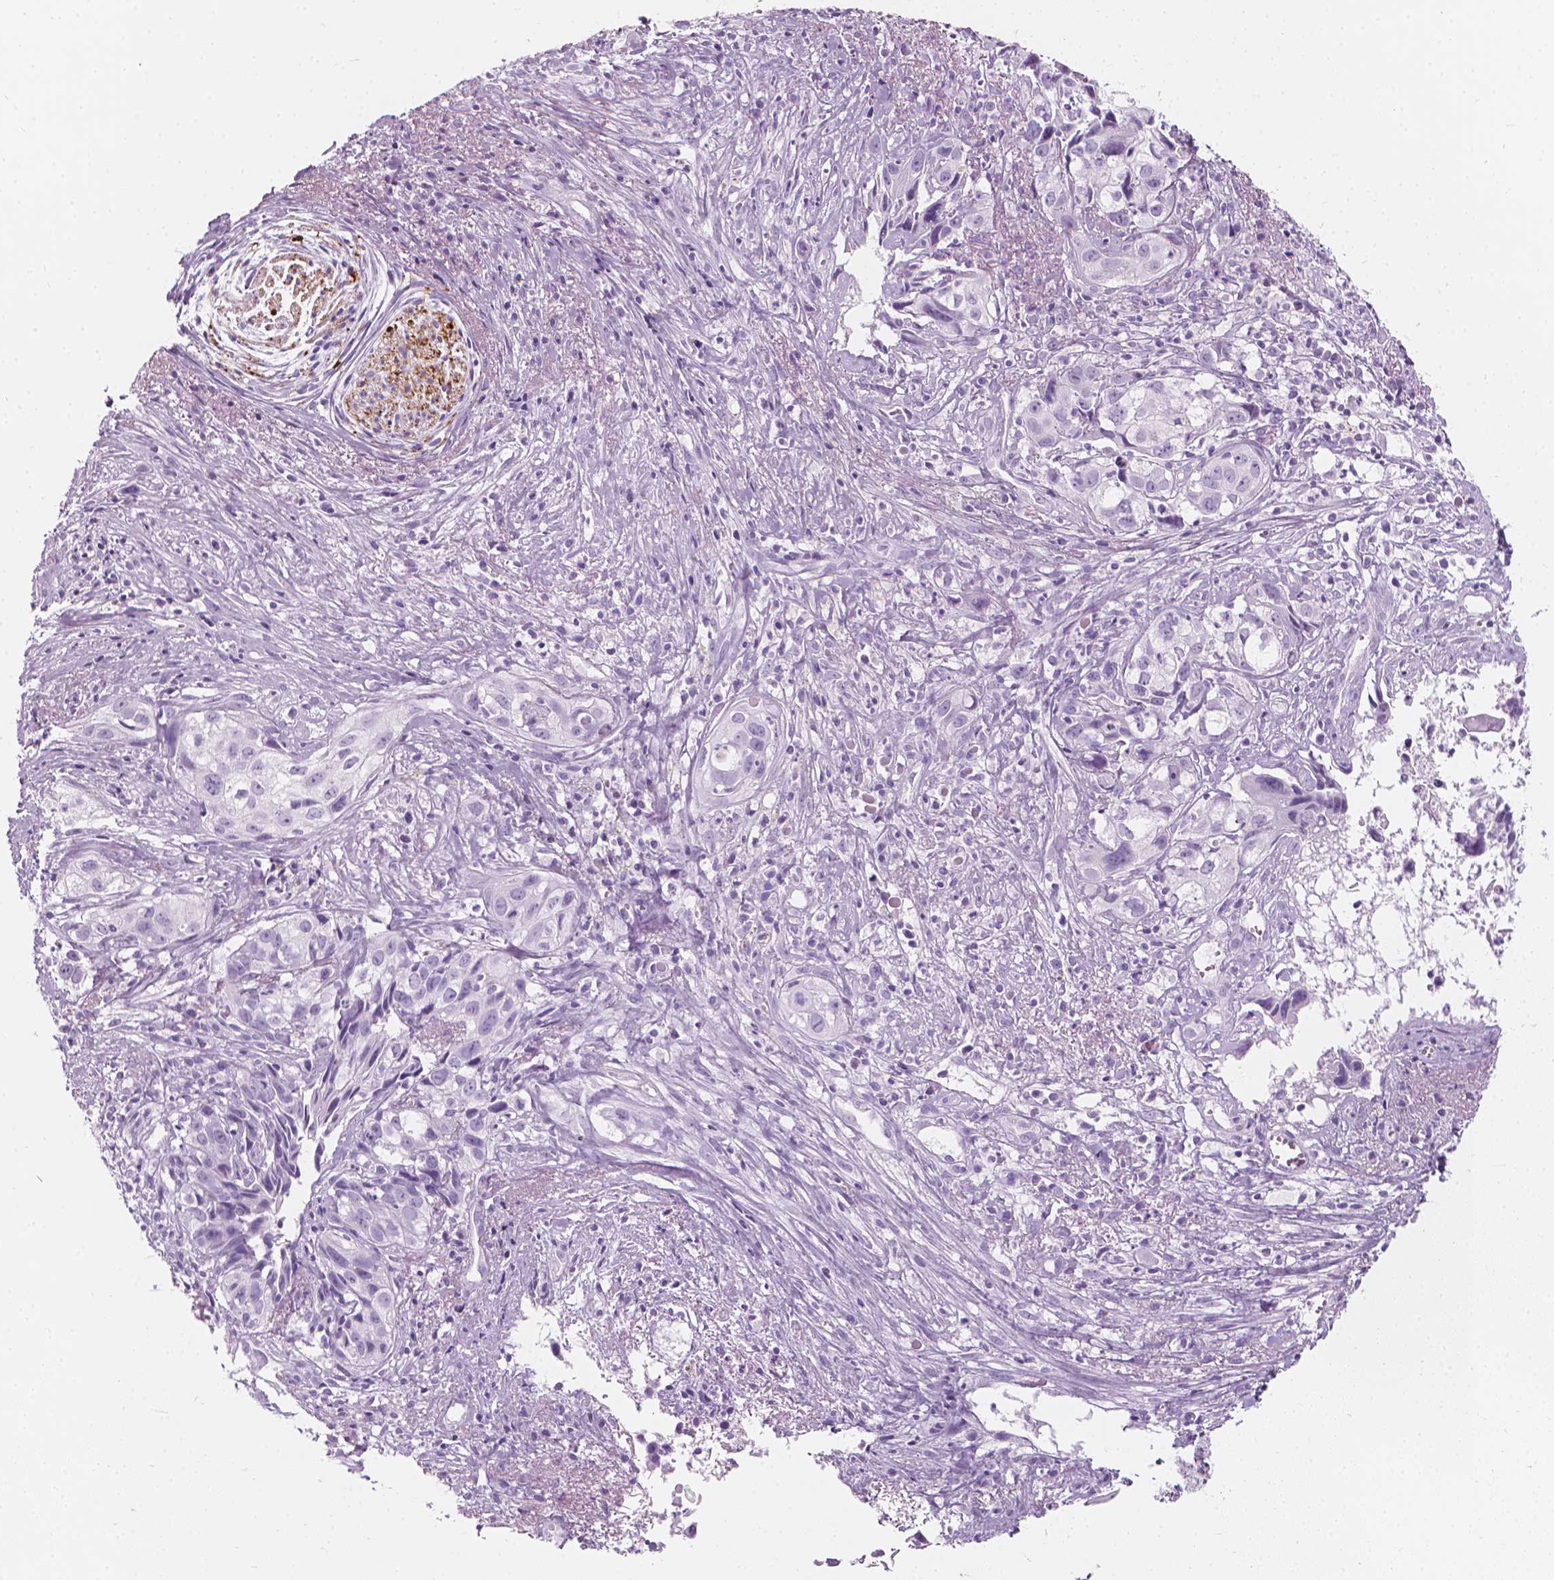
{"staining": {"intensity": "negative", "quantity": "none", "location": "none"}, "tissue": "cervical cancer", "cell_type": "Tumor cells", "image_type": "cancer", "snomed": [{"axis": "morphology", "description": "Squamous cell carcinoma, NOS"}, {"axis": "topography", "description": "Cervix"}], "caption": "High magnification brightfield microscopy of cervical squamous cell carcinoma stained with DAB (3,3'-diaminobenzidine) (brown) and counterstained with hematoxylin (blue): tumor cells show no significant positivity.", "gene": "SCG3", "patient": {"sex": "female", "age": 53}}